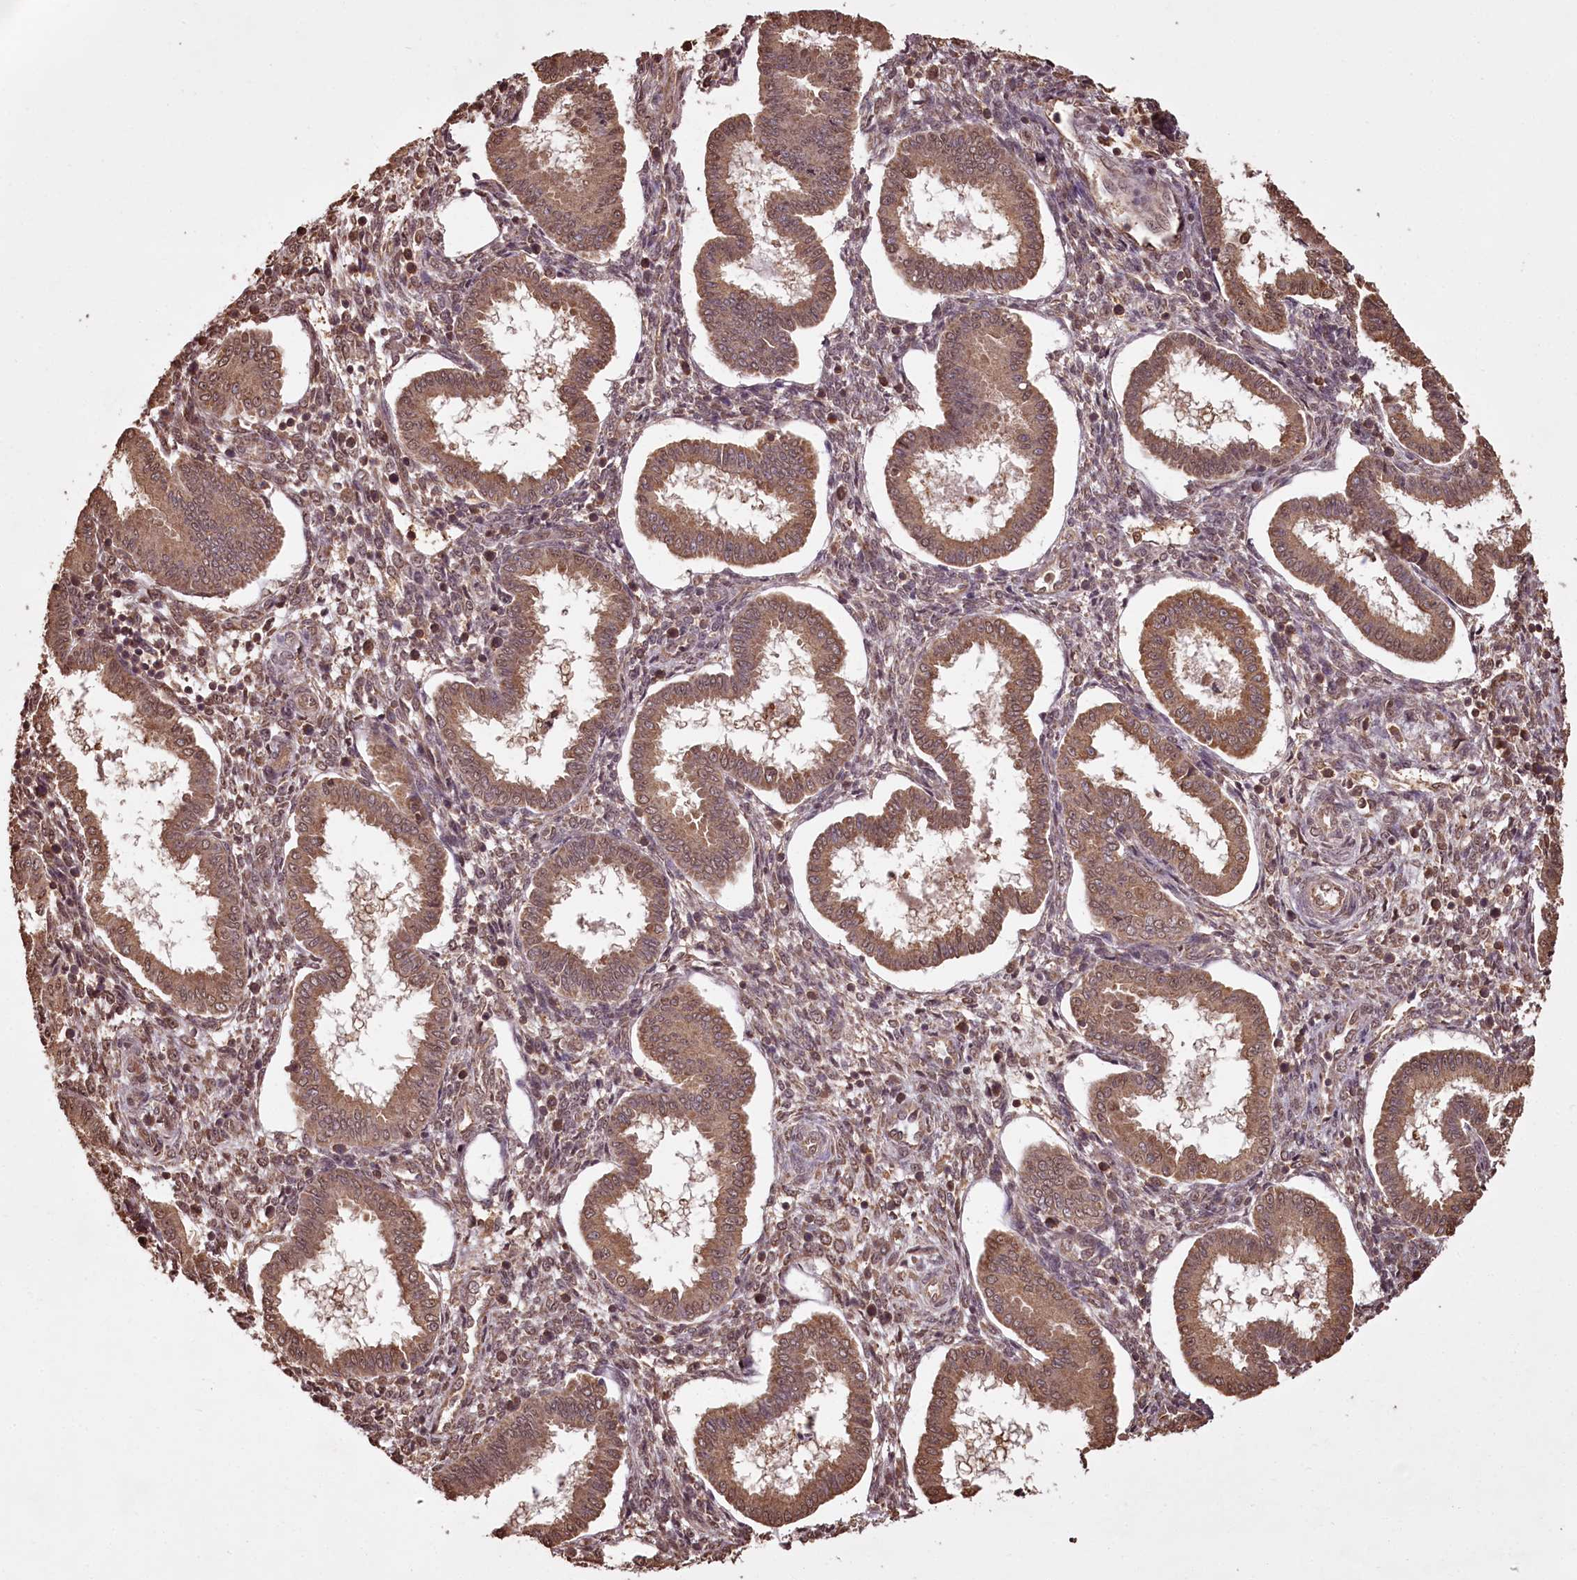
{"staining": {"intensity": "weak", "quantity": "25%-75%", "location": "cytoplasmic/membranous,nuclear"}, "tissue": "endometrium", "cell_type": "Cells in endometrial stroma", "image_type": "normal", "snomed": [{"axis": "morphology", "description": "Normal tissue, NOS"}, {"axis": "topography", "description": "Endometrium"}], "caption": "Immunohistochemical staining of unremarkable human endometrium displays weak cytoplasmic/membranous,nuclear protein staining in about 25%-75% of cells in endometrial stroma. (IHC, brightfield microscopy, high magnification).", "gene": "NPRL2", "patient": {"sex": "female", "age": 24}}